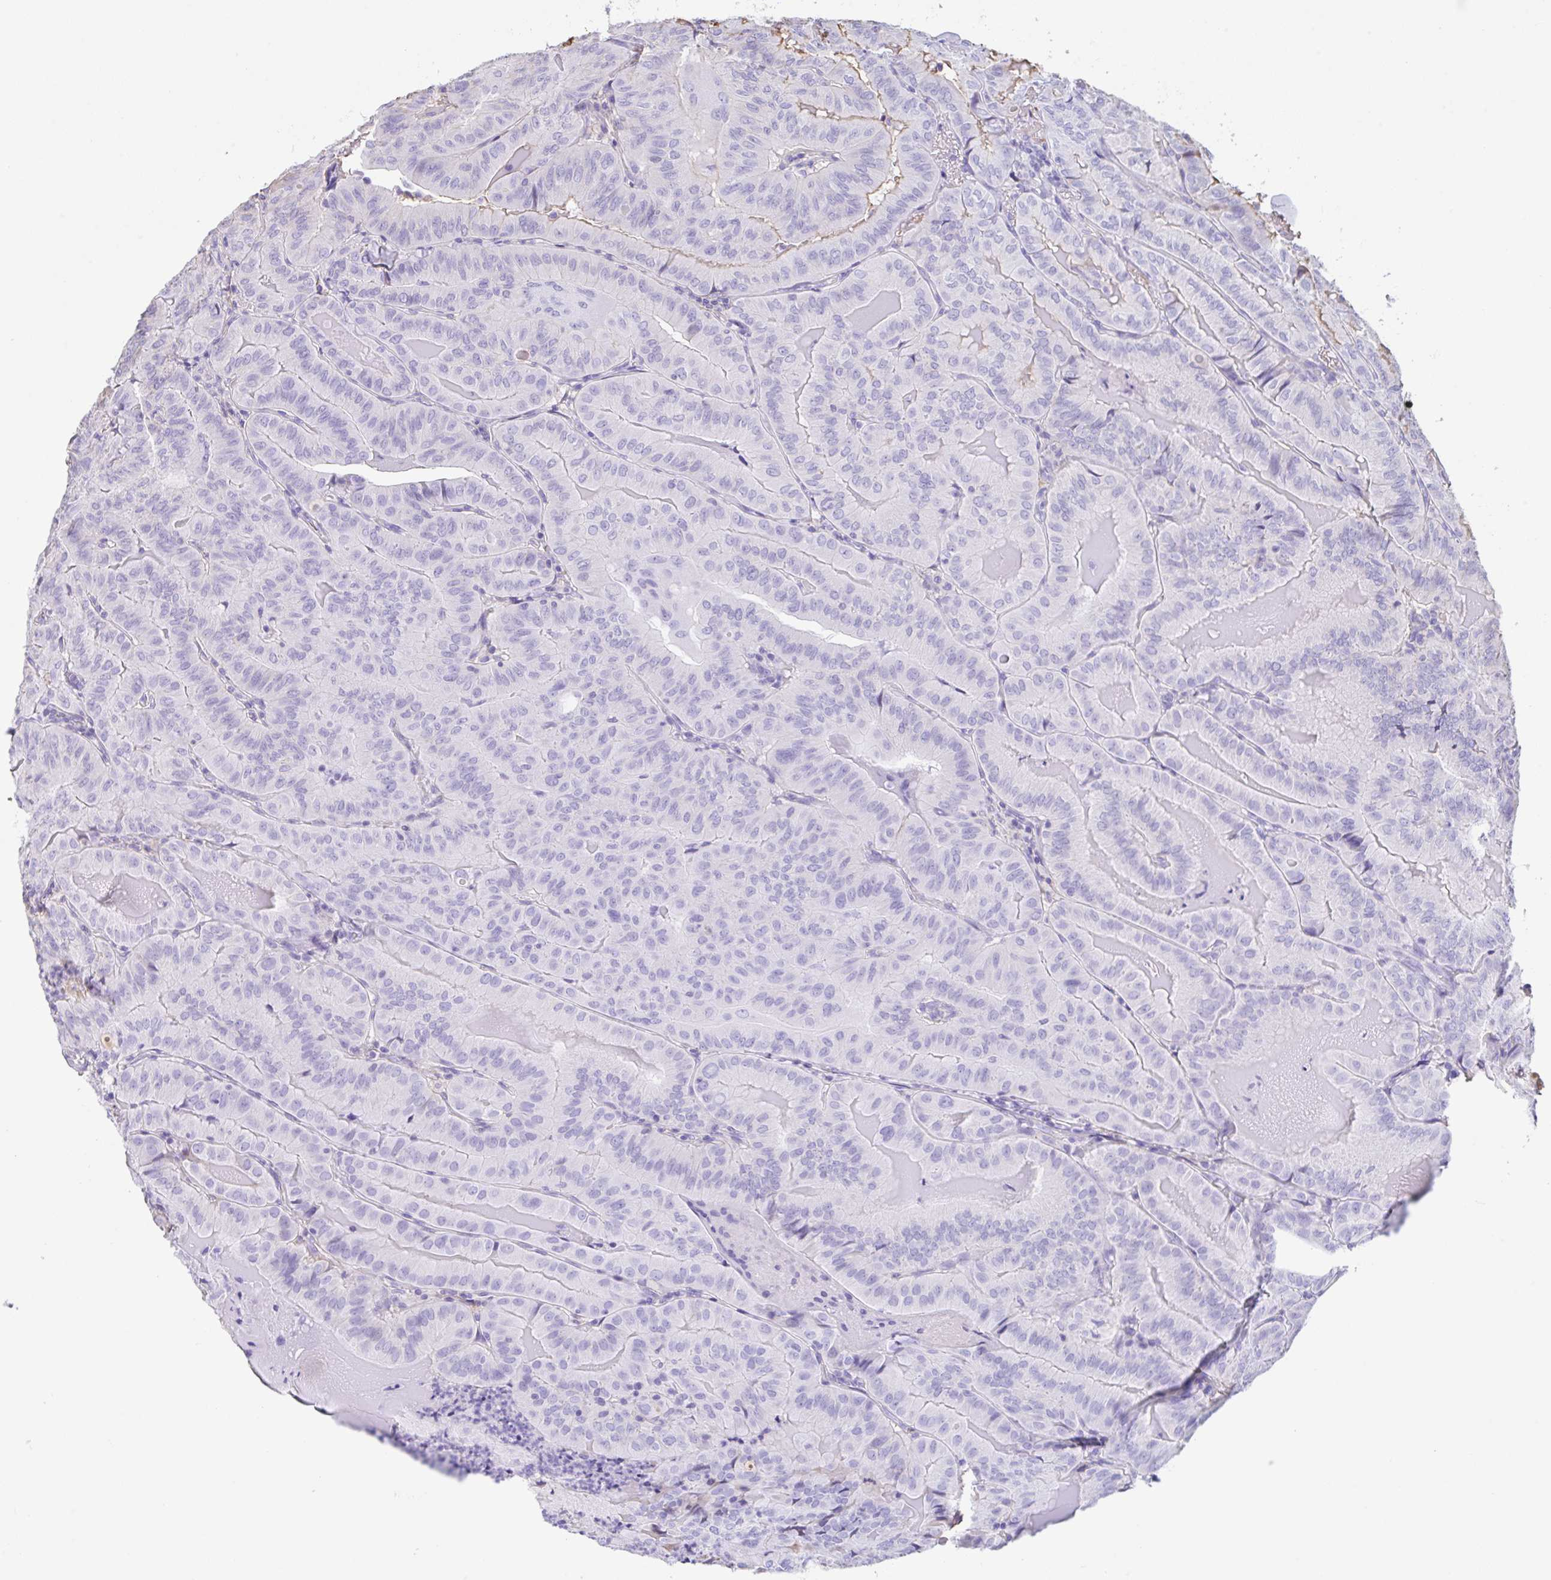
{"staining": {"intensity": "negative", "quantity": "none", "location": "none"}, "tissue": "thyroid cancer", "cell_type": "Tumor cells", "image_type": "cancer", "snomed": [{"axis": "morphology", "description": "Papillary adenocarcinoma, NOS"}, {"axis": "topography", "description": "Thyroid gland"}], "caption": "Immunohistochemistry photomicrograph of neoplastic tissue: human thyroid cancer (papillary adenocarcinoma) stained with DAB demonstrates no significant protein staining in tumor cells. The staining was performed using DAB (3,3'-diaminobenzidine) to visualize the protein expression in brown, while the nuclei were stained in blue with hematoxylin (Magnification: 20x).", "gene": "HOXC12", "patient": {"sex": "female", "age": 68}}